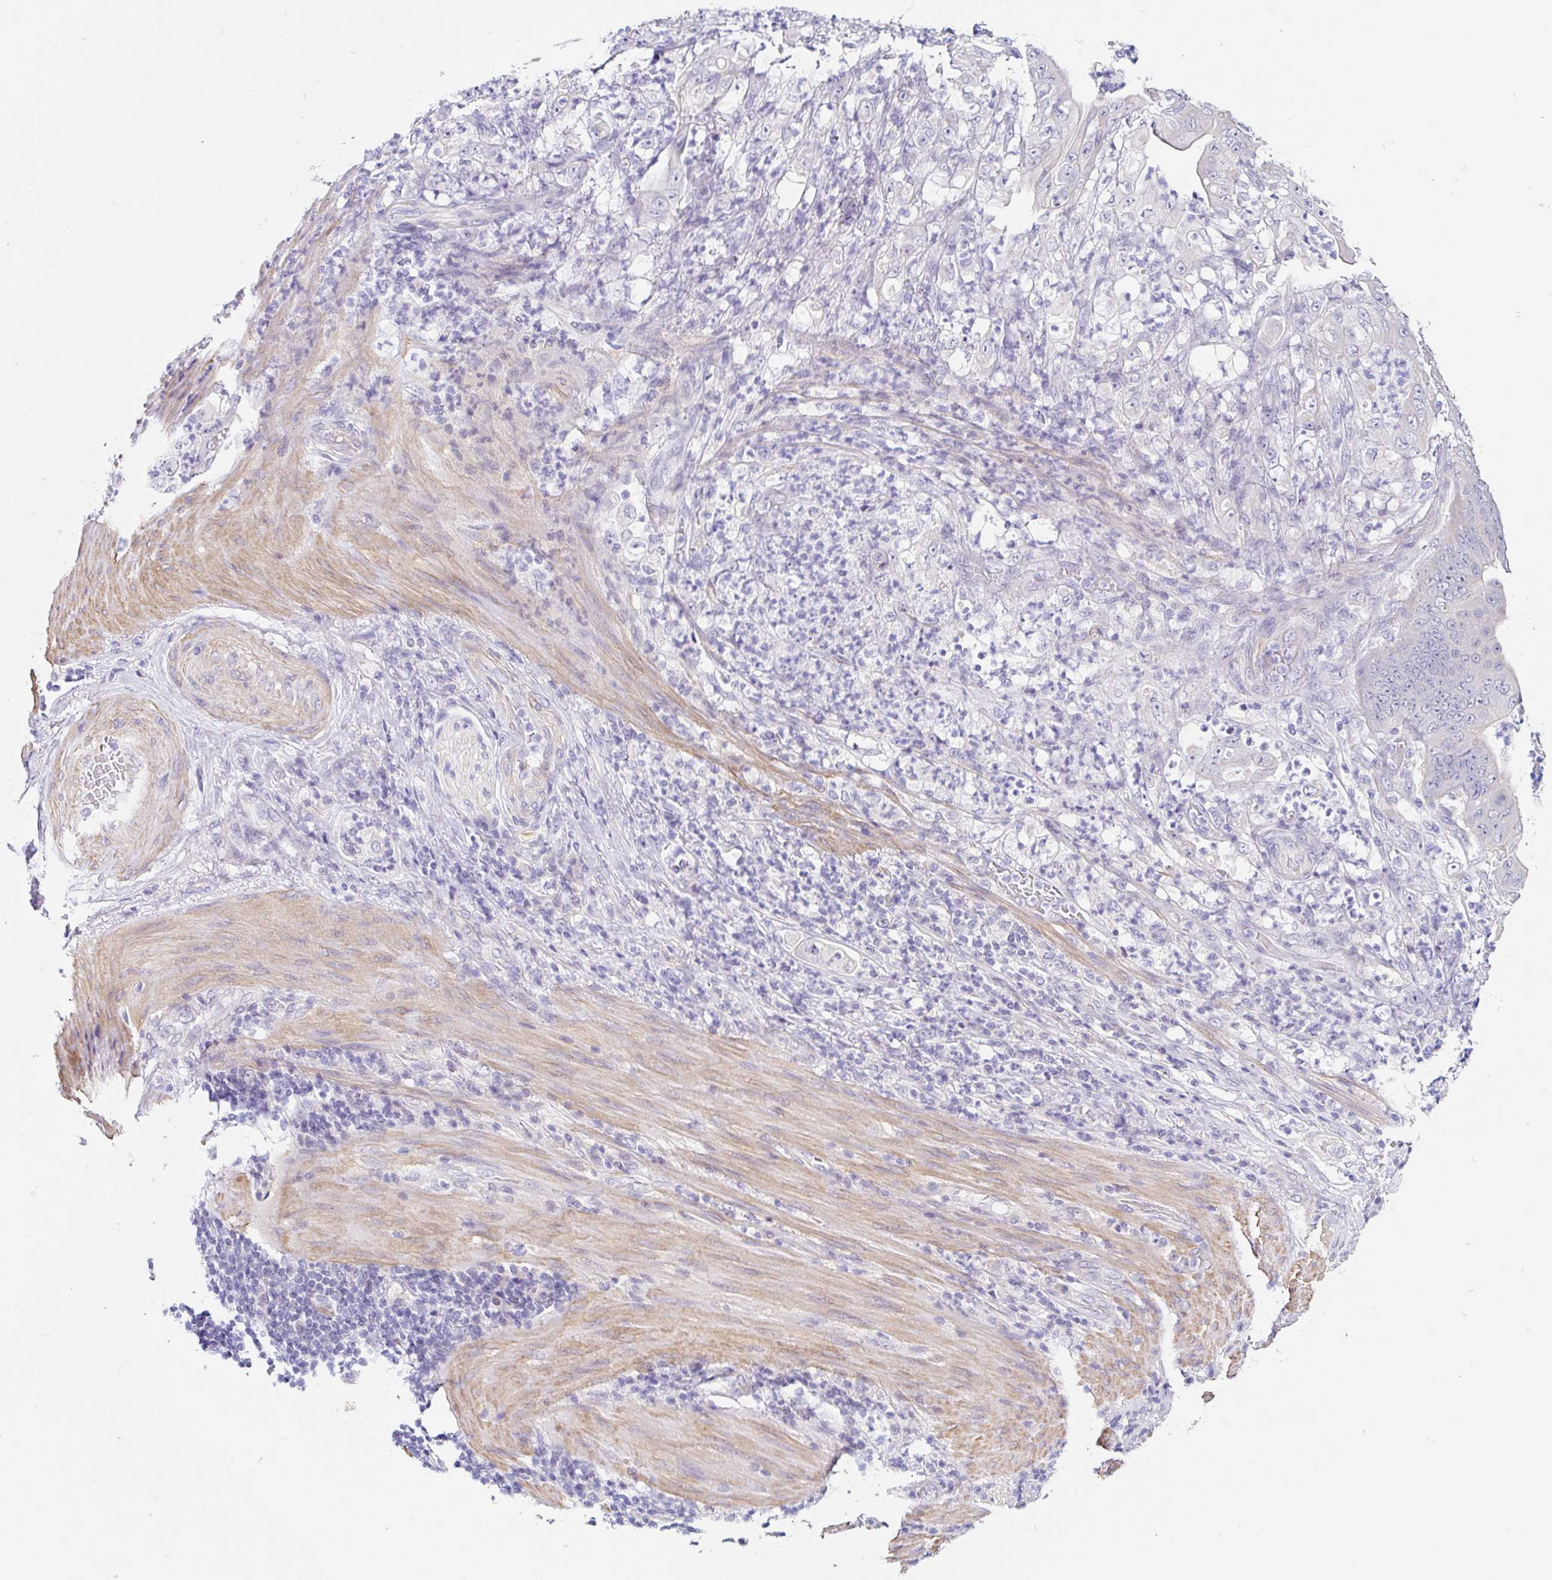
{"staining": {"intensity": "negative", "quantity": "none", "location": "none"}, "tissue": "stomach cancer", "cell_type": "Tumor cells", "image_type": "cancer", "snomed": [{"axis": "morphology", "description": "Adenocarcinoma, NOS"}, {"axis": "topography", "description": "Stomach"}], "caption": "Tumor cells are negative for protein expression in human stomach adenocarcinoma.", "gene": "DCAF17", "patient": {"sex": "female", "age": 73}}